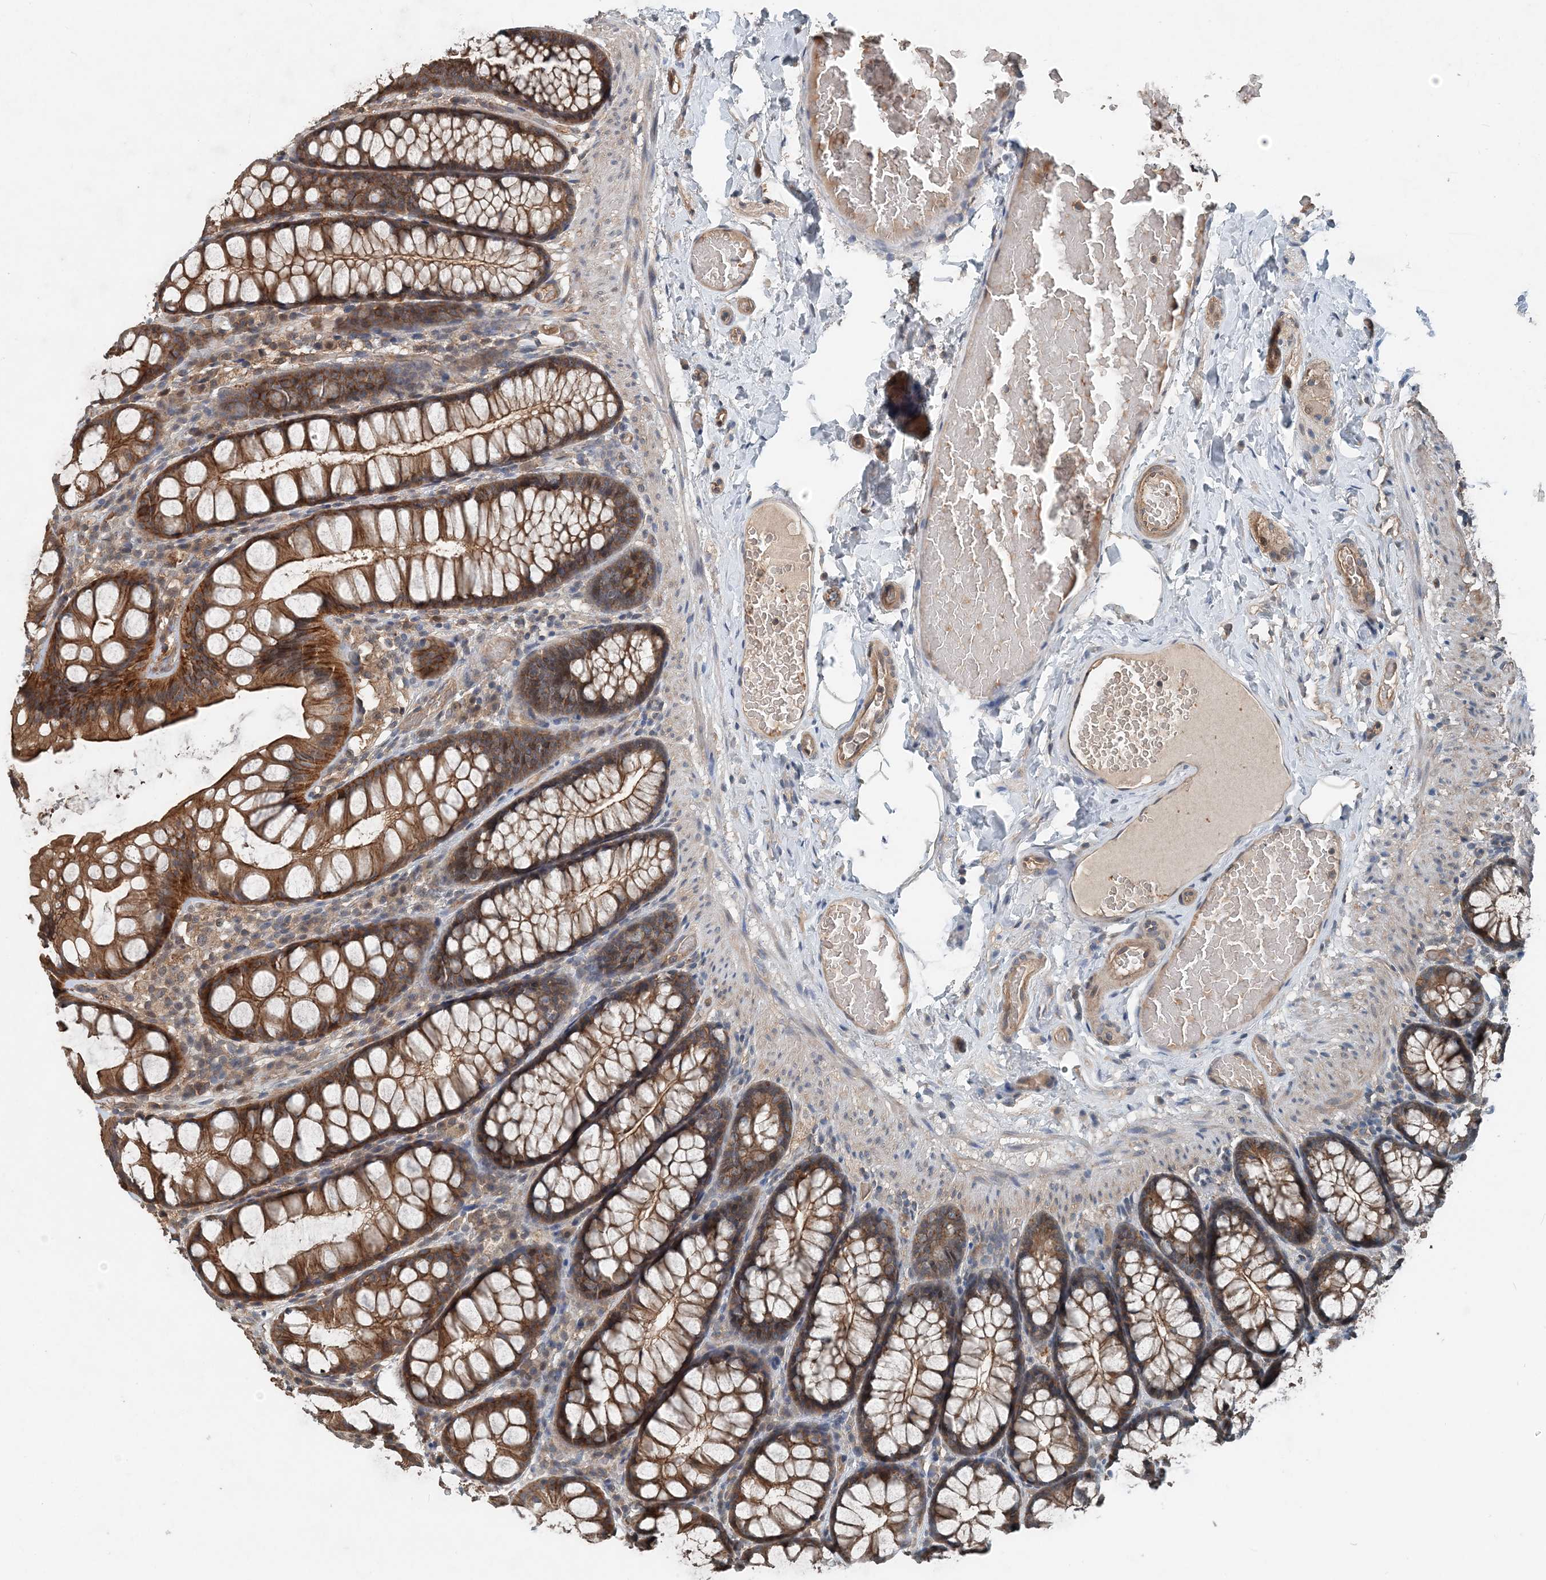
{"staining": {"intensity": "moderate", "quantity": ">75%", "location": "cytoplasmic/membranous"}, "tissue": "colon", "cell_type": "Endothelial cells", "image_type": "normal", "snomed": [{"axis": "morphology", "description": "Normal tissue, NOS"}, {"axis": "topography", "description": "Colon"}], "caption": "This micrograph displays immunohistochemistry (IHC) staining of normal colon, with medium moderate cytoplasmic/membranous positivity in about >75% of endothelial cells.", "gene": "SMPD3", "patient": {"sex": "male", "age": 47}}